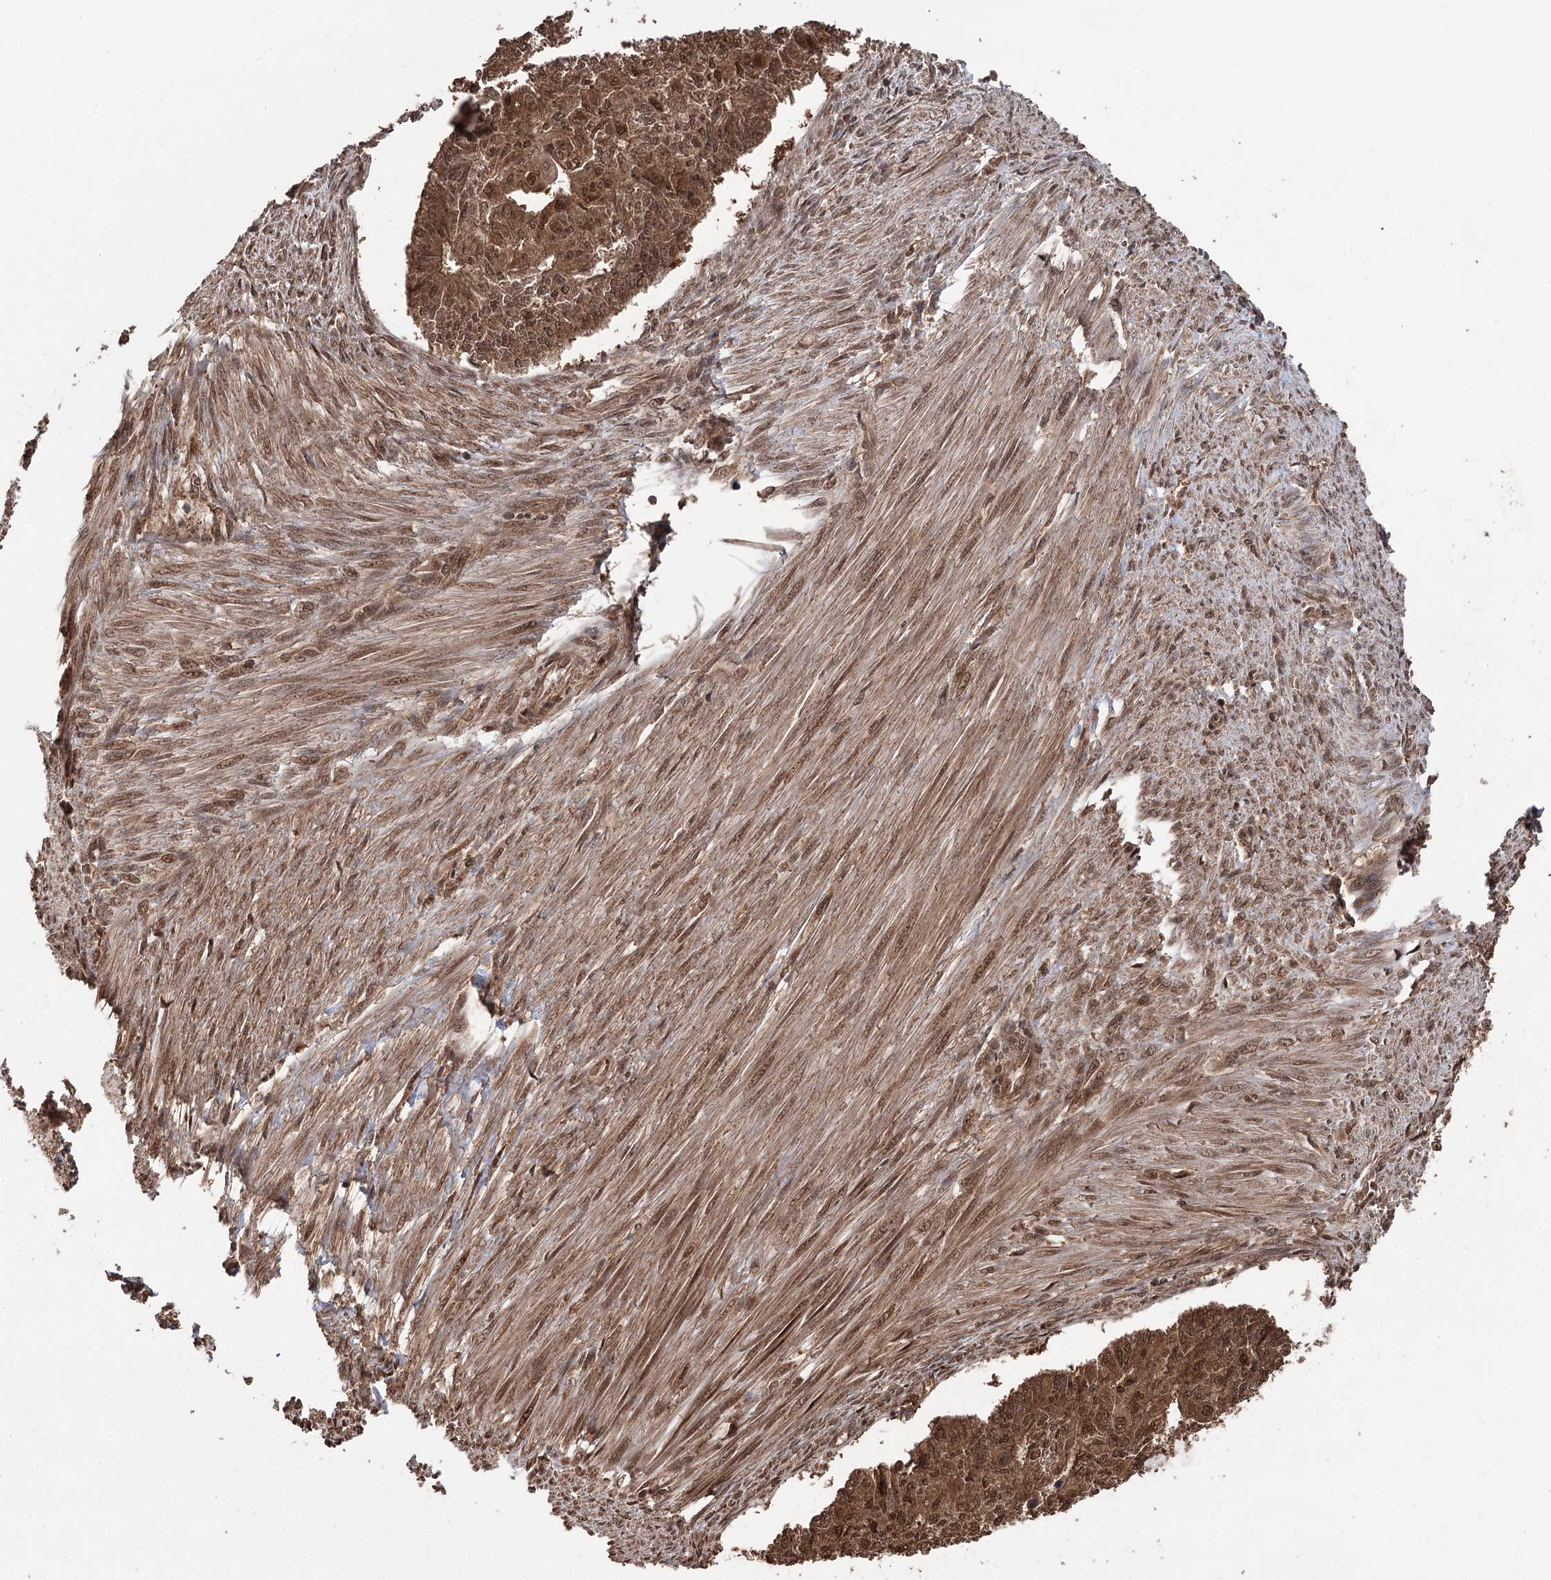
{"staining": {"intensity": "moderate", "quantity": ">75%", "location": "cytoplasmic/membranous,nuclear"}, "tissue": "endometrial cancer", "cell_type": "Tumor cells", "image_type": "cancer", "snomed": [{"axis": "morphology", "description": "Adenocarcinoma, NOS"}, {"axis": "topography", "description": "Endometrium"}], "caption": "This is an image of immunohistochemistry staining of endometrial cancer (adenocarcinoma), which shows moderate staining in the cytoplasmic/membranous and nuclear of tumor cells.", "gene": "N6AMT1", "patient": {"sex": "female", "age": 32}}